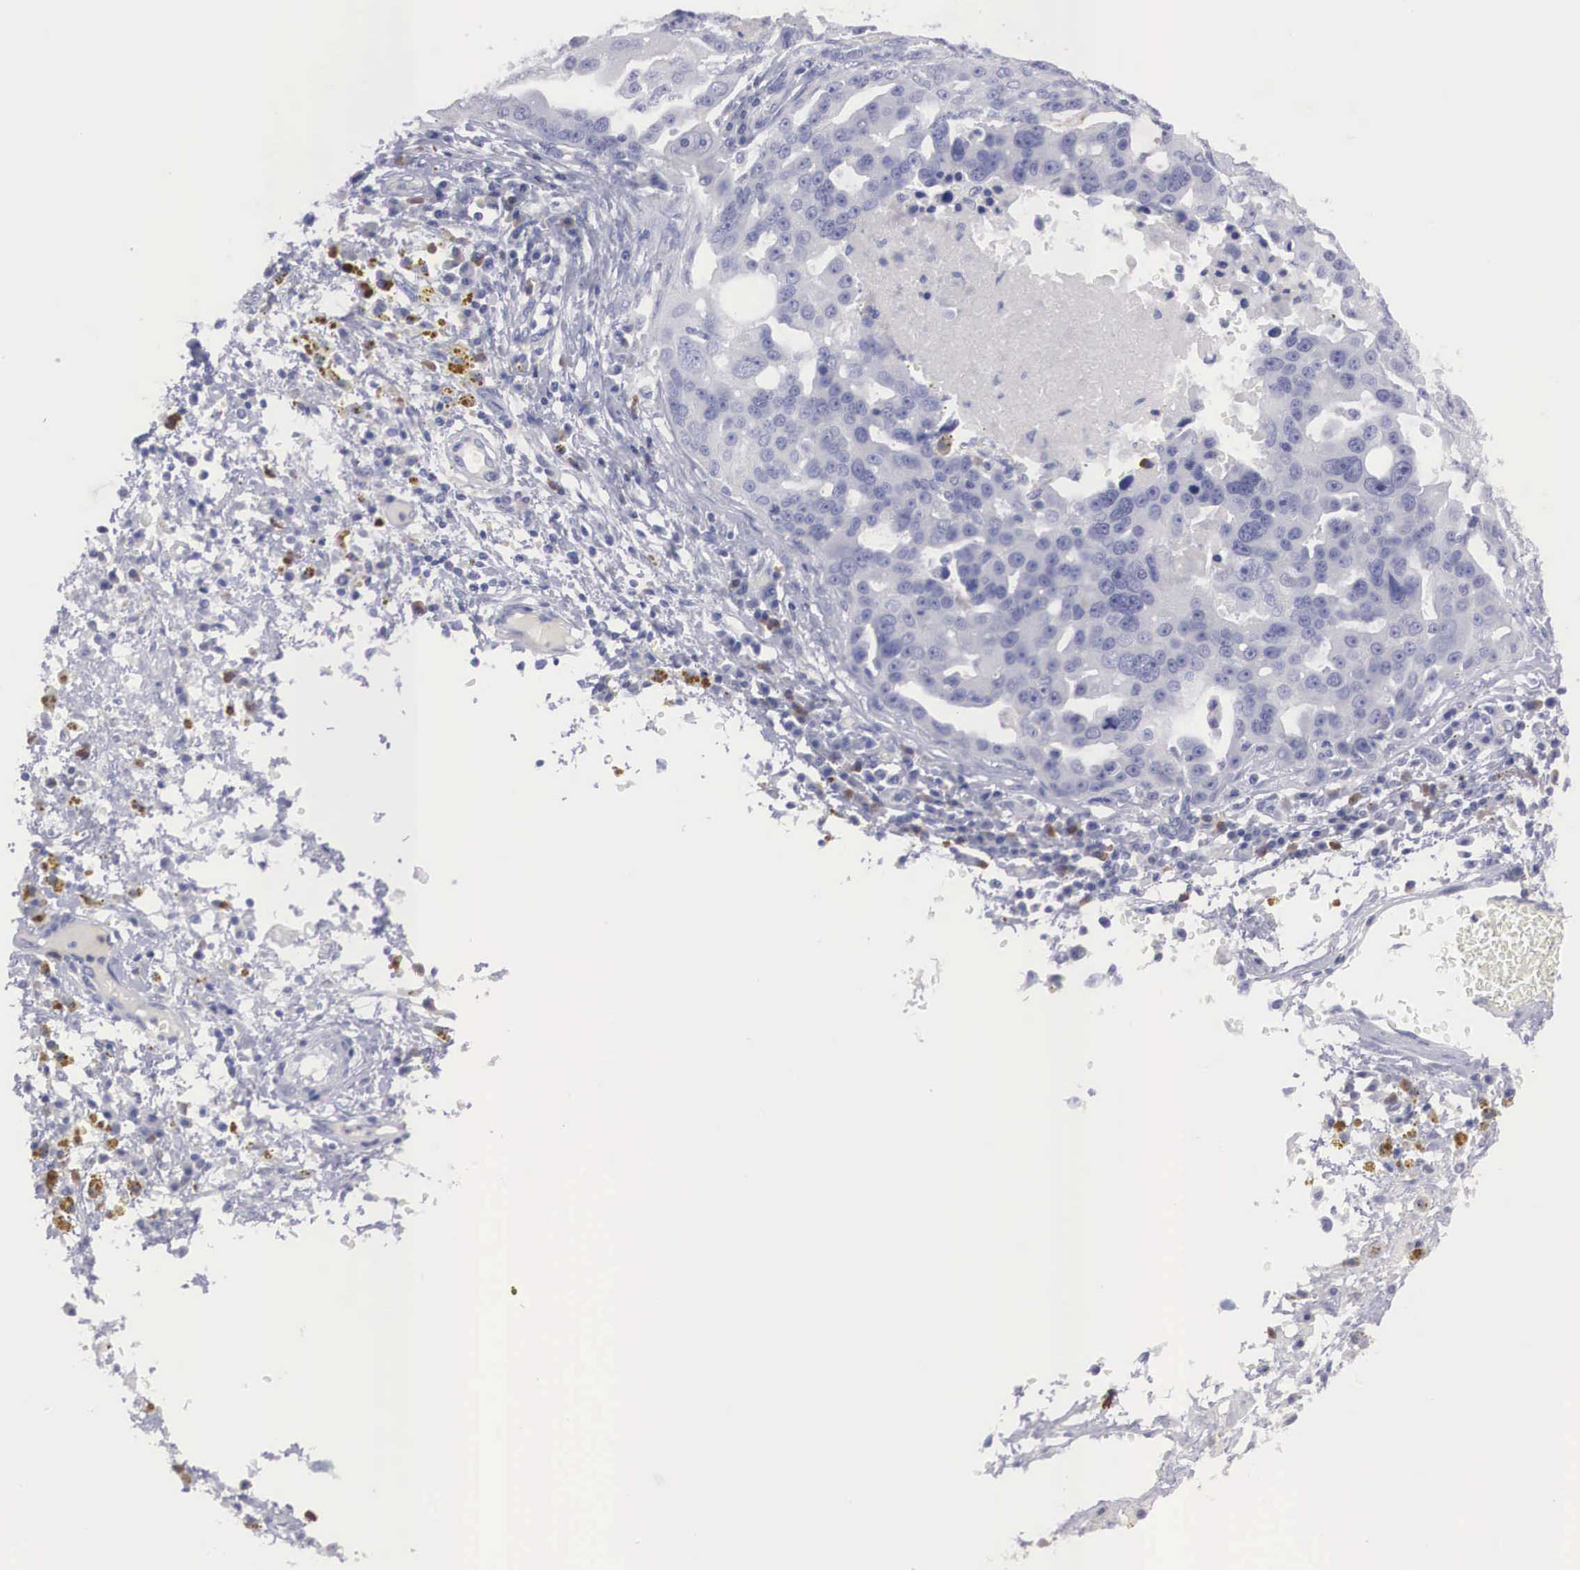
{"staining": {"intensity": "negative", "quantity": "none", "location": "none"}, "tissue": "ovarian cancer", "cell_type": "Tumor cells", "image_type": "cancer", "snomed": [{"axis": "morphology", "description": "Carcinoma, endometroid"}, {"axis": "topography", "description": "Ovary"}], "caption": "Immunohistochemistry (IHC) image of ovarian cancer stained for a protein (brown), which exhibits no positivity in tumor cells.", "gene": "REPS2", "patient": {"sex": "female", "age": 75}}